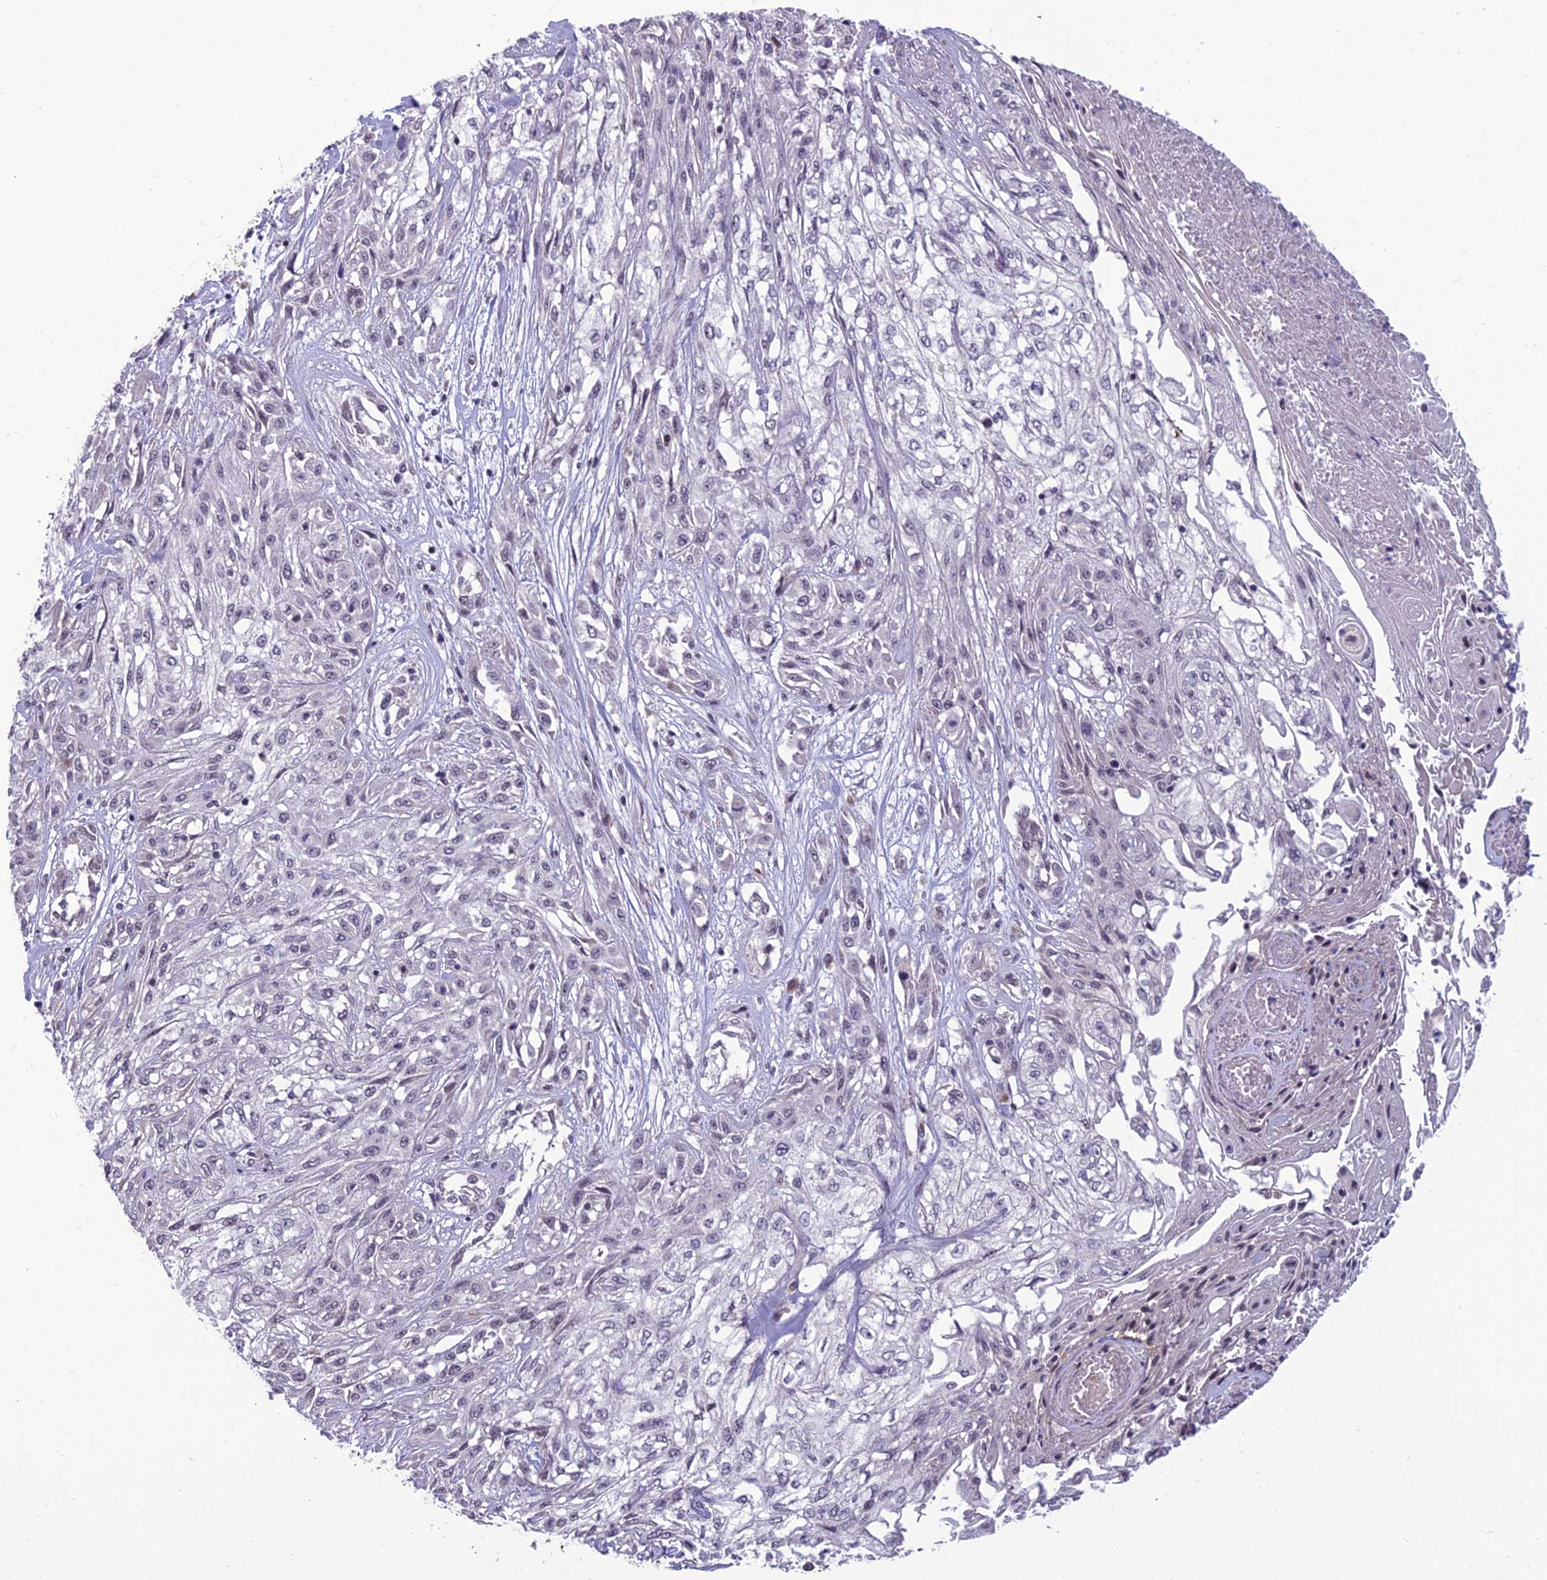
{"staining": {"intensity": "negative", "quantity": "none", "location": "none"}, "tissue": "skin cancer", "cell_type": "Tumor cells", "image_type": "cancer", "snomed": [{"axis": "morphology", "description": "Squamous cell carcinoma, NOS"}, {"axis": "morphology", "description": "Squamous cell carcinoma, metastatic, NOS"}, {"axis": "topography", "description": "Skin"}, {"axis": "topography", "description": "Lymph node"}], "caption": "An image of skin cancer stained for a protein shows no brown staining in tumor cells.", "gene": "FBRS", "patient": {"sex": "male", "age": 75}}